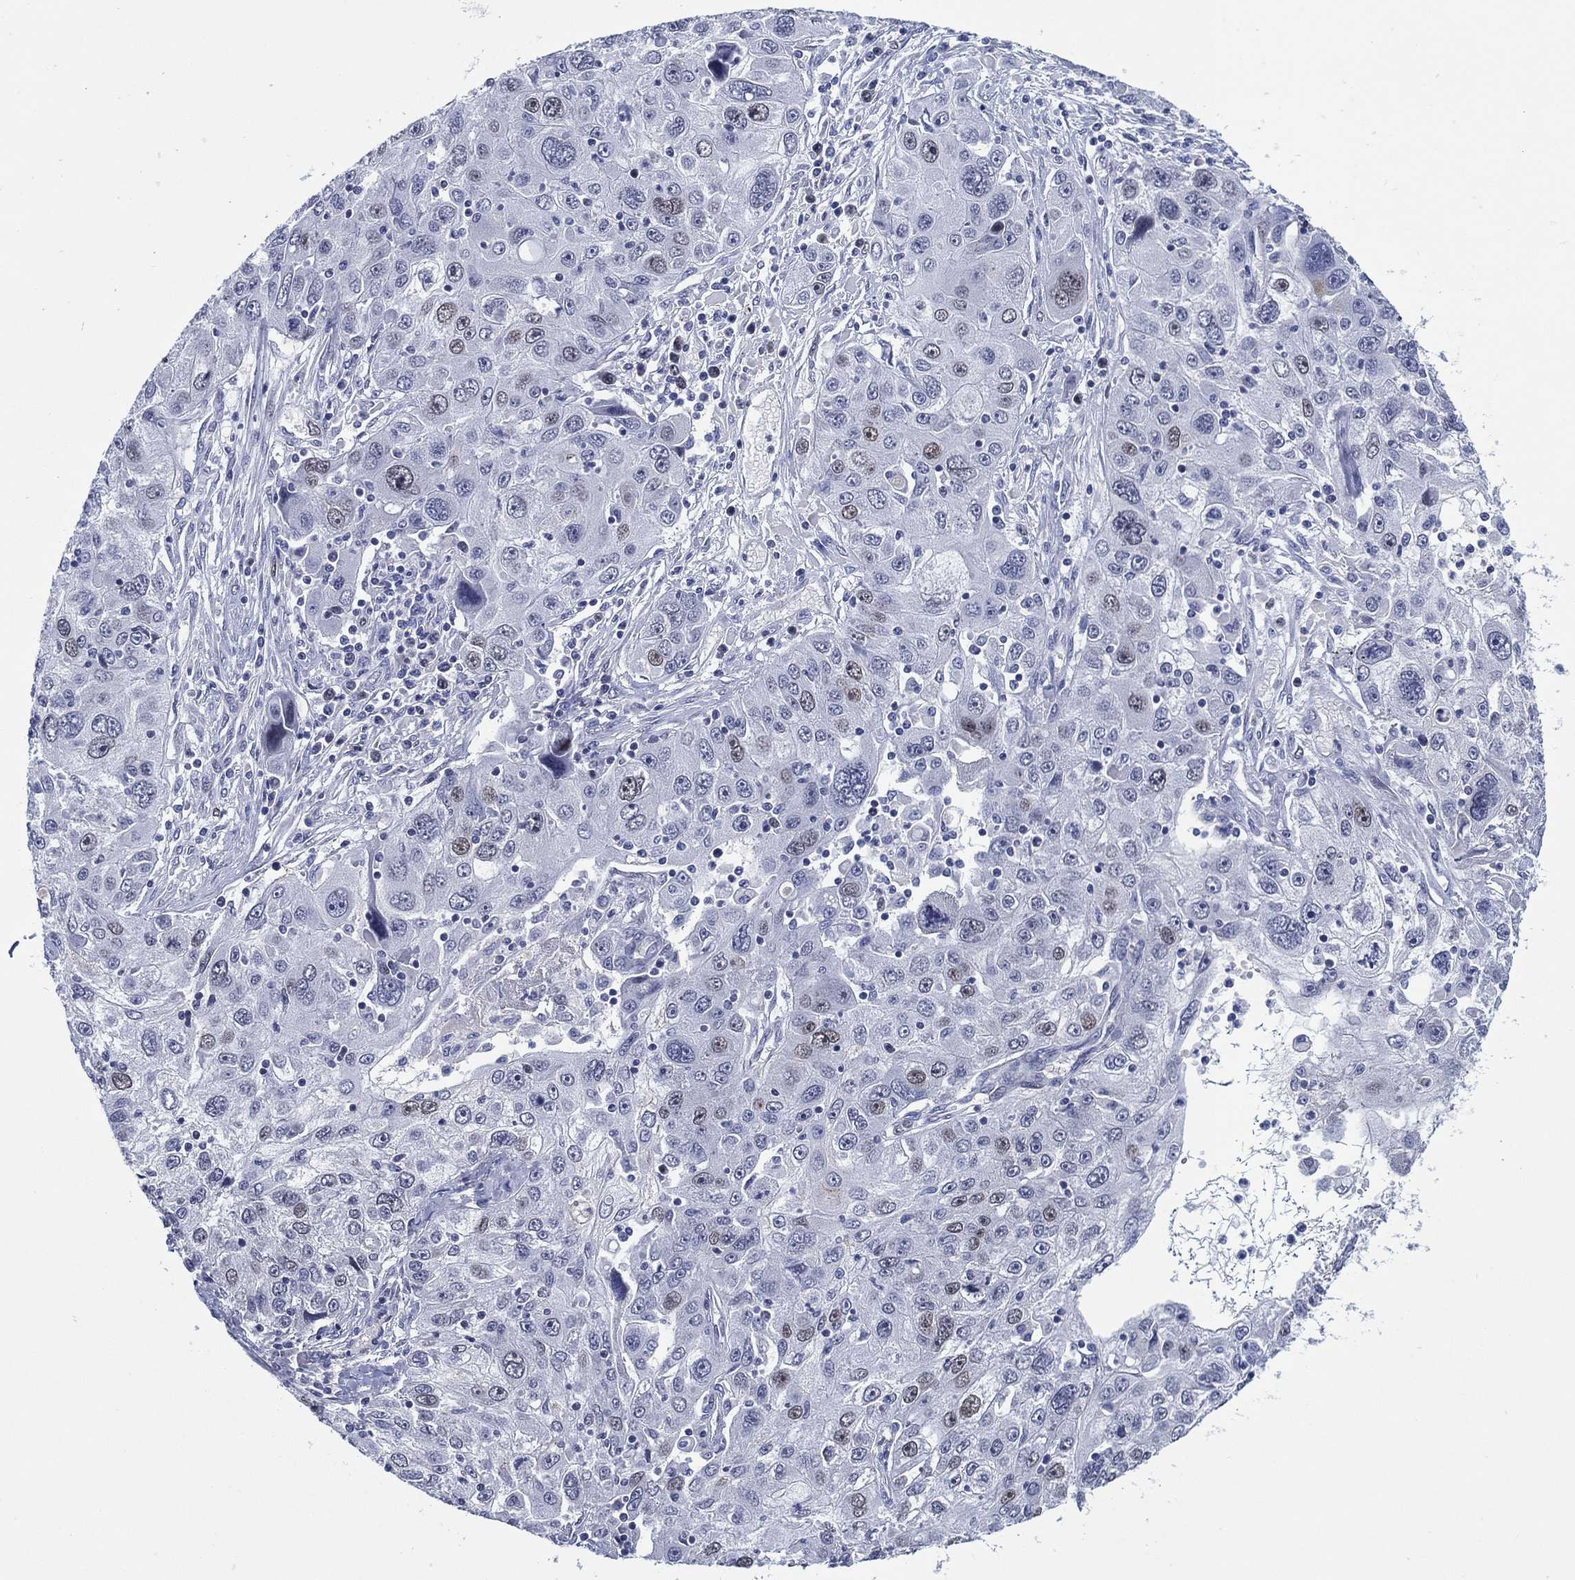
{"staining": {"intensity": "negative", "quantity": "none", "location": "none"}, "tissue": "stomach cancer", "cell_type": "Tumor cells", "image_type": "cancer", "snomed": [{"axis": "morphology", "description": "Adenocarcinoma, NOS"}, {"axis": "topography", "description": "Stomach"}], "caption": "Immunohistochemistry (IHC) of stomach cancer (adenocarcinoma) exhibits no expression in tumor cells.", "gene": "GATA6", "patient": {"sex": "male", "age": 56}}